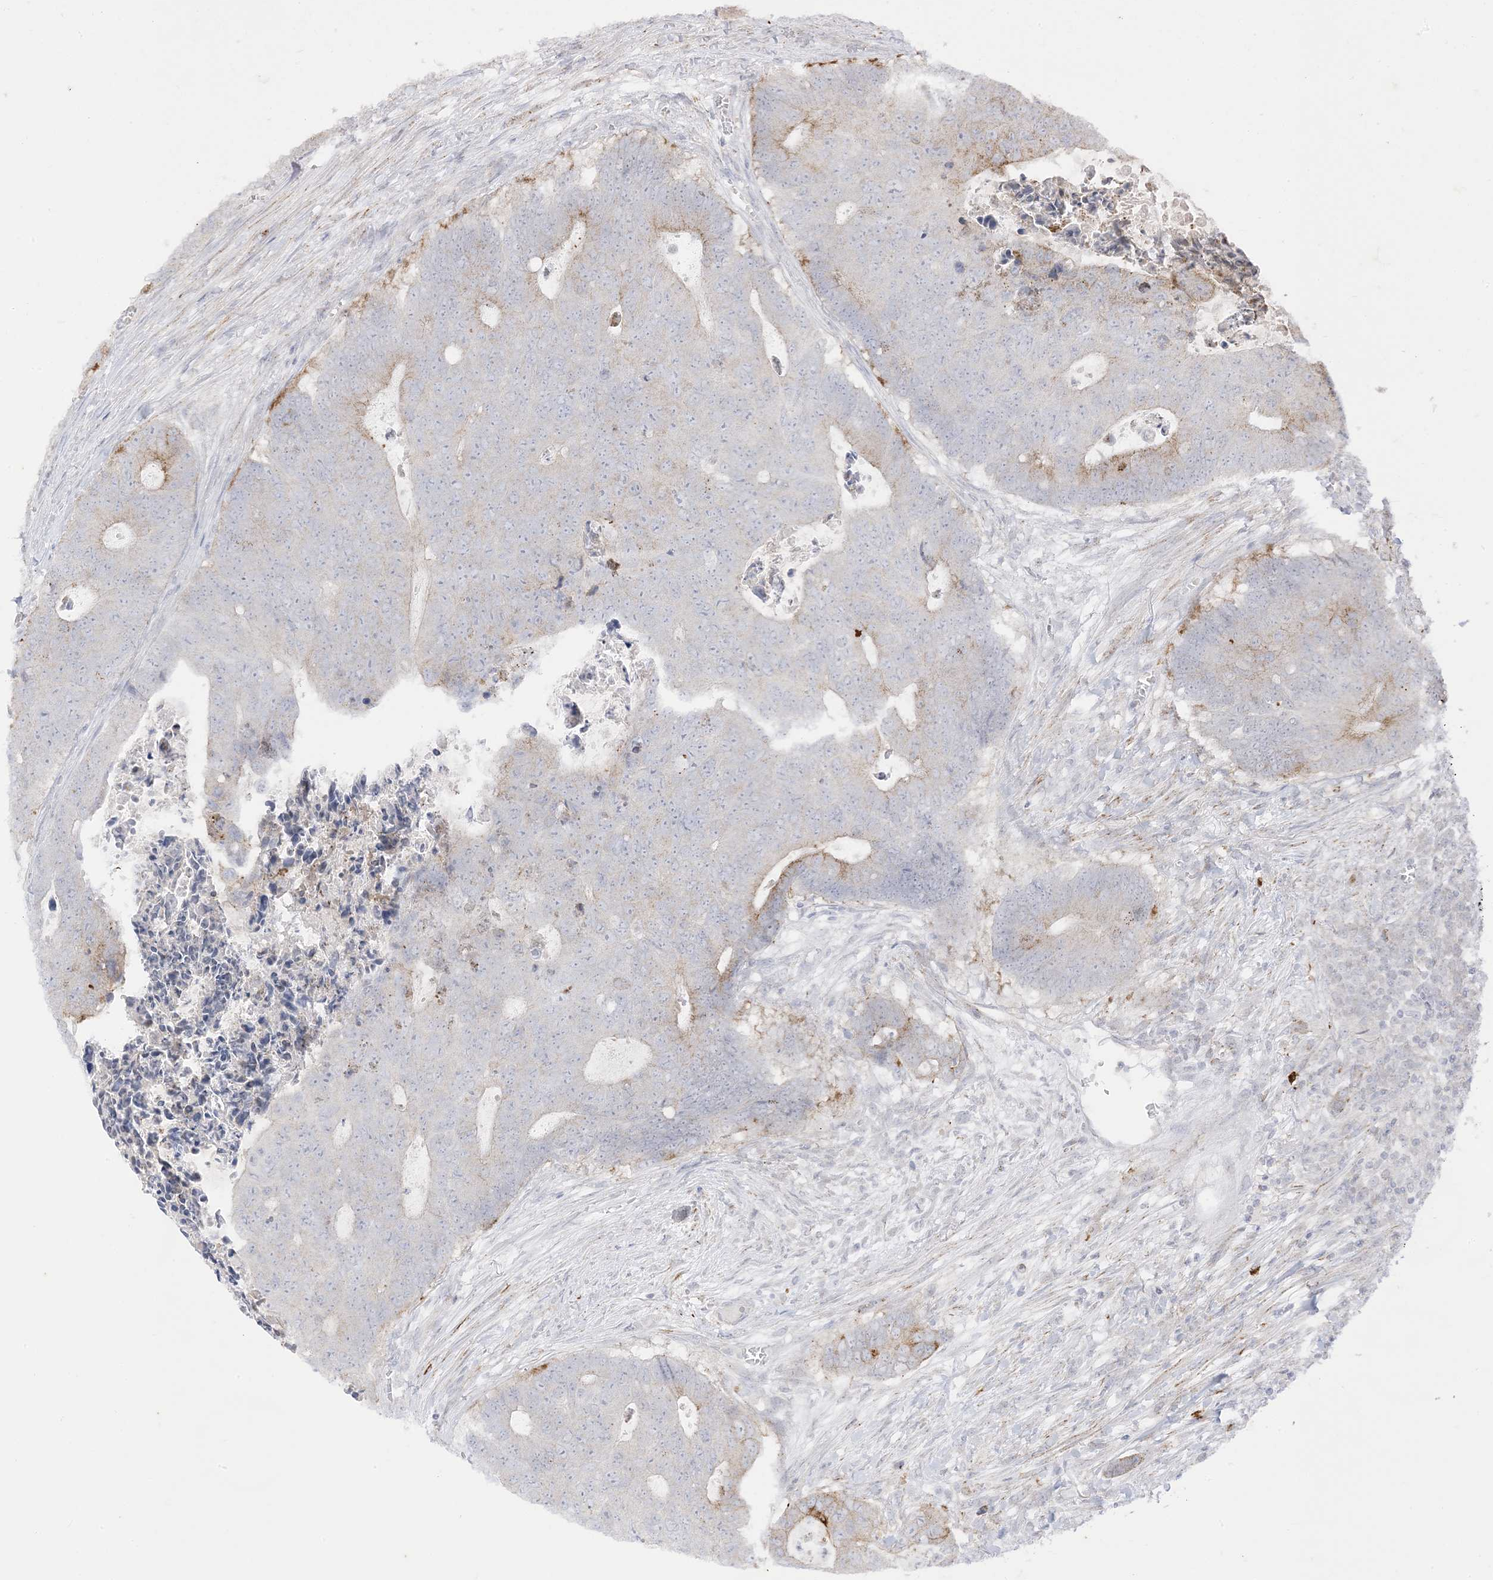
{"staining": {"intensity": "weak", "quantity": "<25%", "location": "cytoplasmic/membranous"}, "tissue": "colorectal cancer", "cell_type": "Tumor cells", "image_type": "cancer", "snomed": [{"axis": "morphology", "description": "Adenocarcinoma, NOS"}, {"axis": "topography", "description": "Colon"}], "caption": "Immunohistochemistry (IHC) micrograph of adenocarcinoma (colorectal) stained for a protein (brown), which shows no expression in tumor cells. Brightfield microscopy of immunohistochemistry (IHC) stained with DAB (3,3'-diaminobenzidine) (brown) and hematoxylin (blue), captured at high magnification.", "gene": "RAC1", "patient": {"sex": "male", "age": 87}}